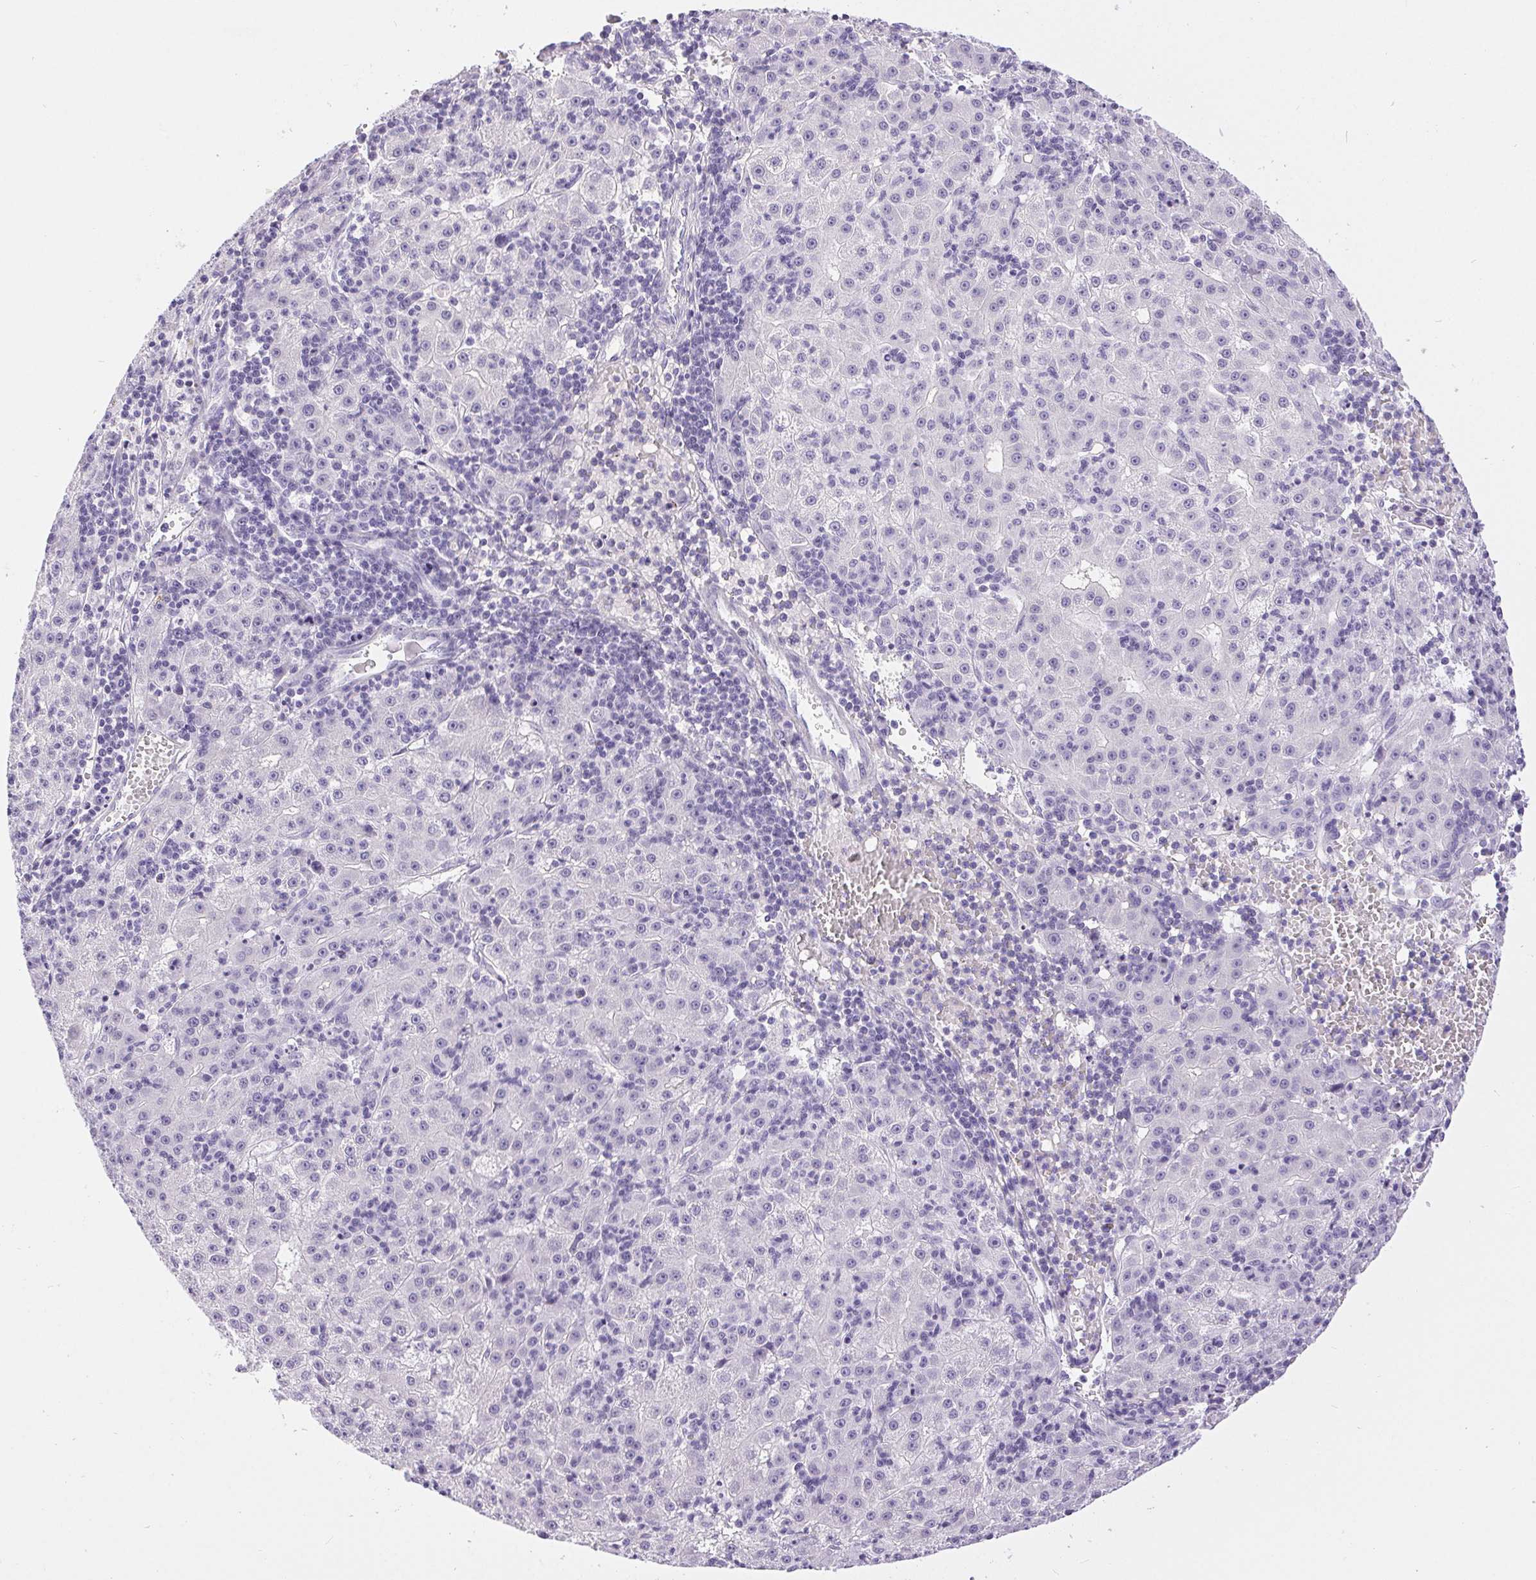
{"staining": {"intensity": "negative", "quantity": "none", "location": "none"}, "tissue": "liver cancer", "cell_type": "Tumor cells", "image_type": "cancer", "snomed": [{"axis": "morphology", "description": "Carcinoma, Hepatocellular, NOS"}, {"axis": "topography", "description": "Liver"}], "caption": "This is an immunohistochemistry (IHC) micrograph of hepatocellular carcinoma (liver). There is no expression in tumor cells.", "gene": "XDH", "patient": {"sex": "male", "age": 76}}